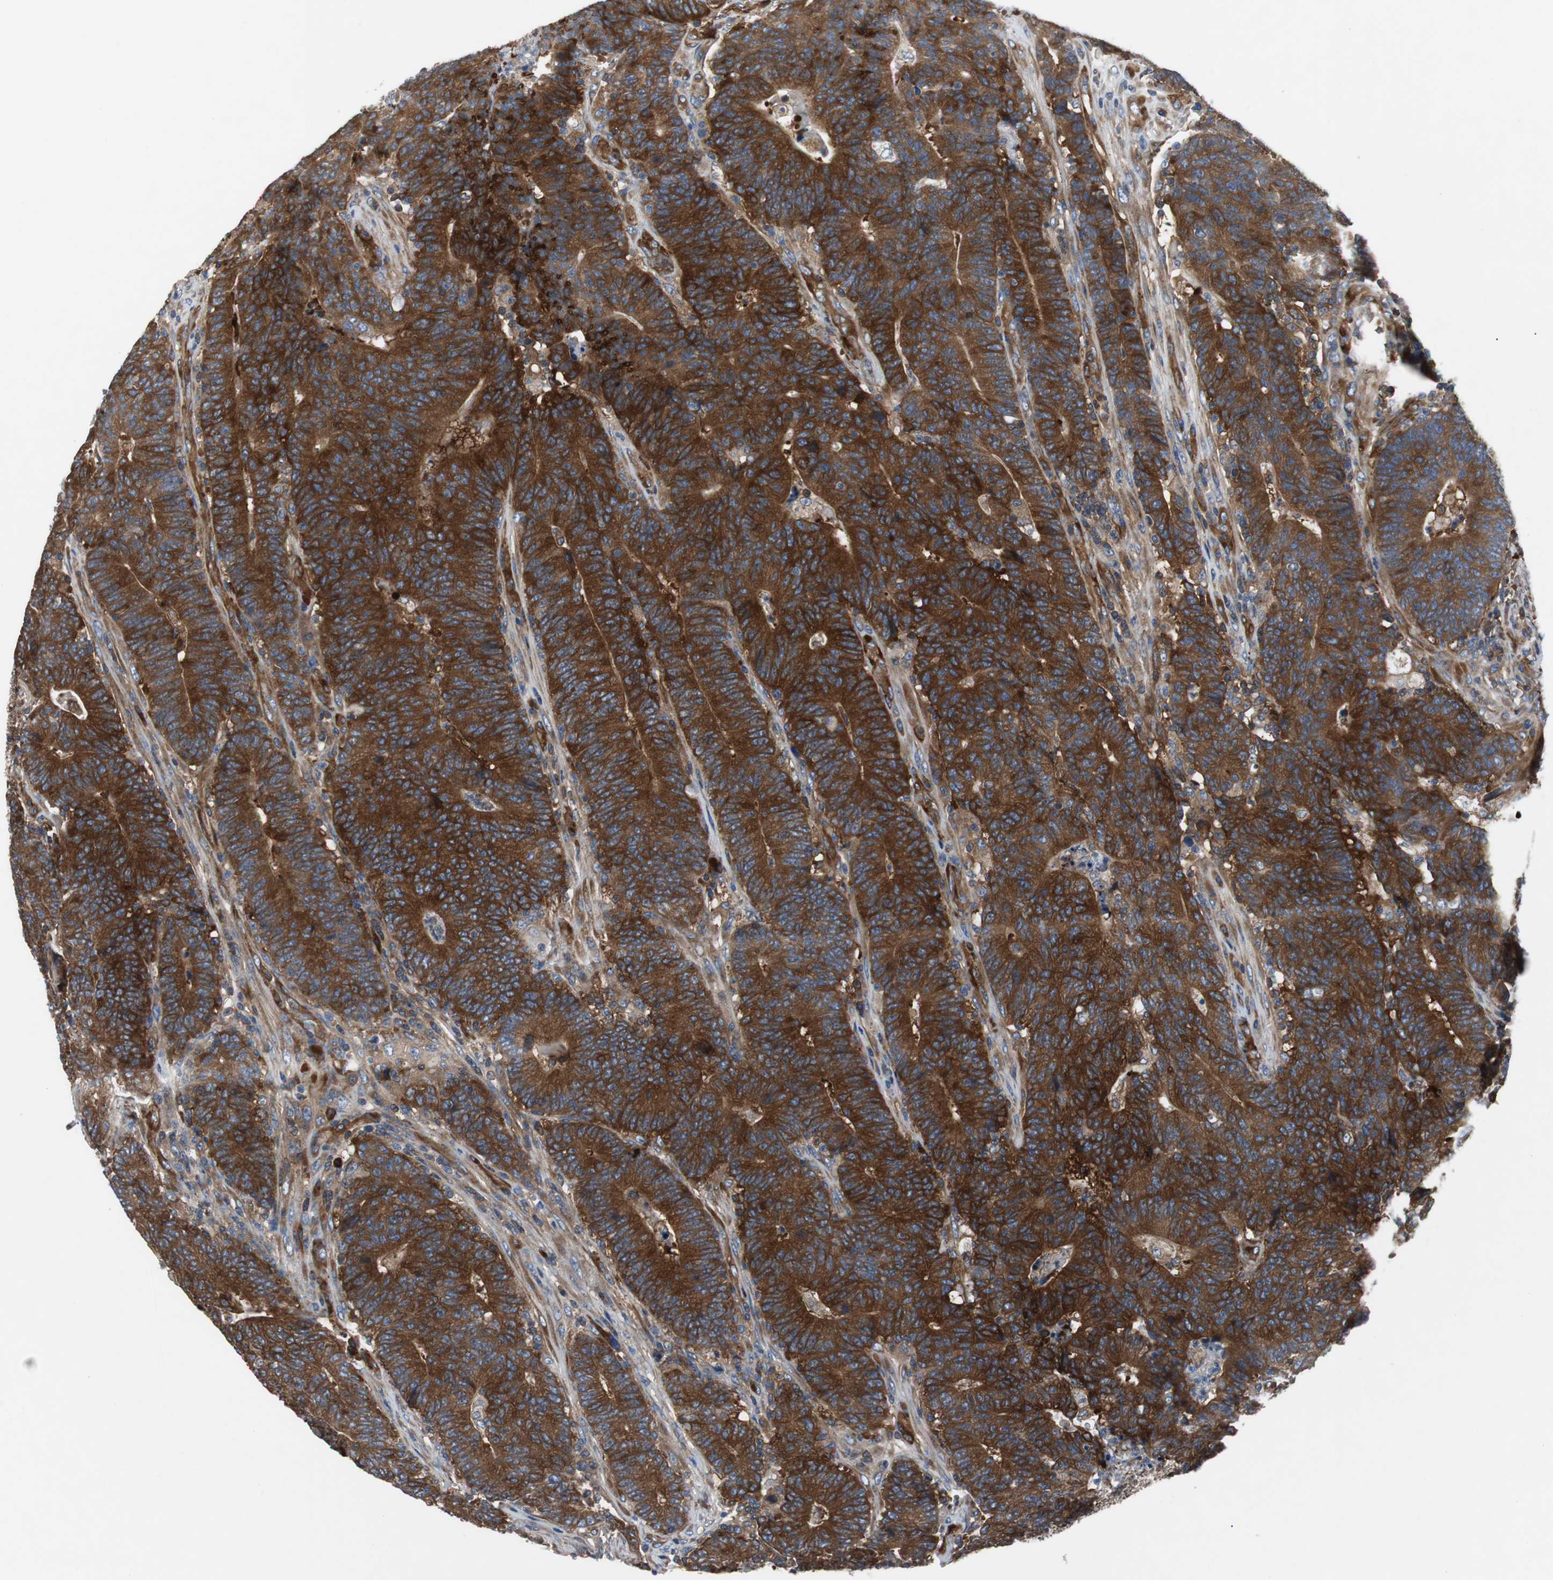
{"staining": {"intensity": "strong", "quantity": ">75%", "location": "cytoplasmic/membranous"}, "tissue": "colorectal cancer", "cell_type": "Tumor cells", "image_type": "cancer", "snomed": [{"axis": "morphology", "description": "Normal tissue, NOS"}, {"axis": "morphology", "description": "Adenocarcinoma, NOS"}, {"axis": "topography", "description": "Colon"}], "caption": "Immunohistochemical staining of human adenocarcinoma (colorectal) shows high levels of strong cytoplasmic/membranous positivity in approximately >75% of tumor cells.", "gene": "GYS1", "patient": {"sex": "female", "age": 75}}